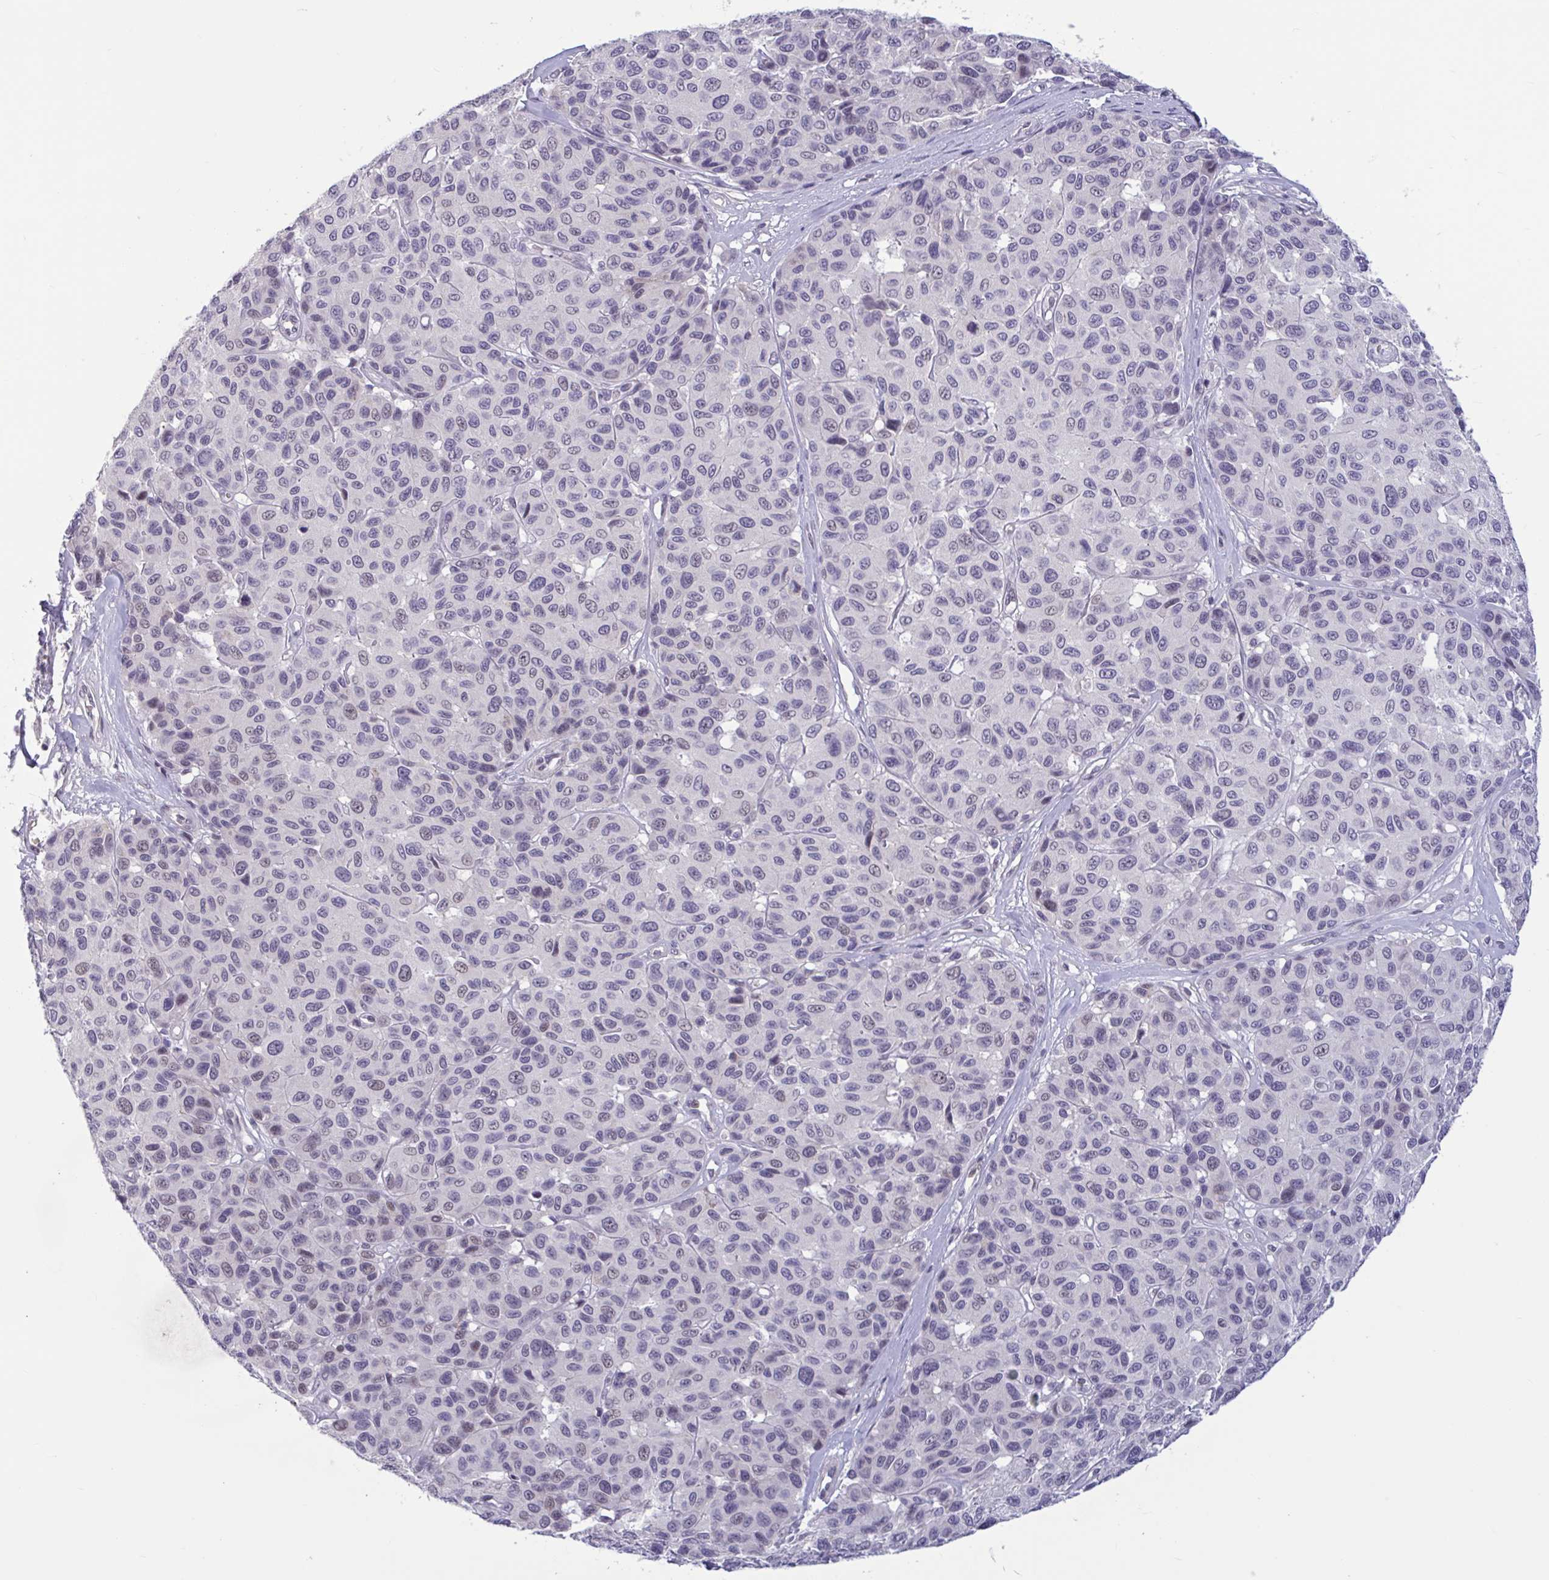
{"staining": {"intensity": "negative", "quantity": "none", "location": "none"}, "tissue": "melanoma", "cell_type": "Tumor cells", "image_type": "cancer", "snomed": [{"axis": "morphology", "description": "Malignant melanoma, NOS"}, {"axis": "topography", "description": "Skin"}], "caption": "Immunohistochemical staining of malignant melanoma reveals no significant staining in tumor cells.", "gene": "CNGB3", "patient": {"sex": "female", "age": 66}}